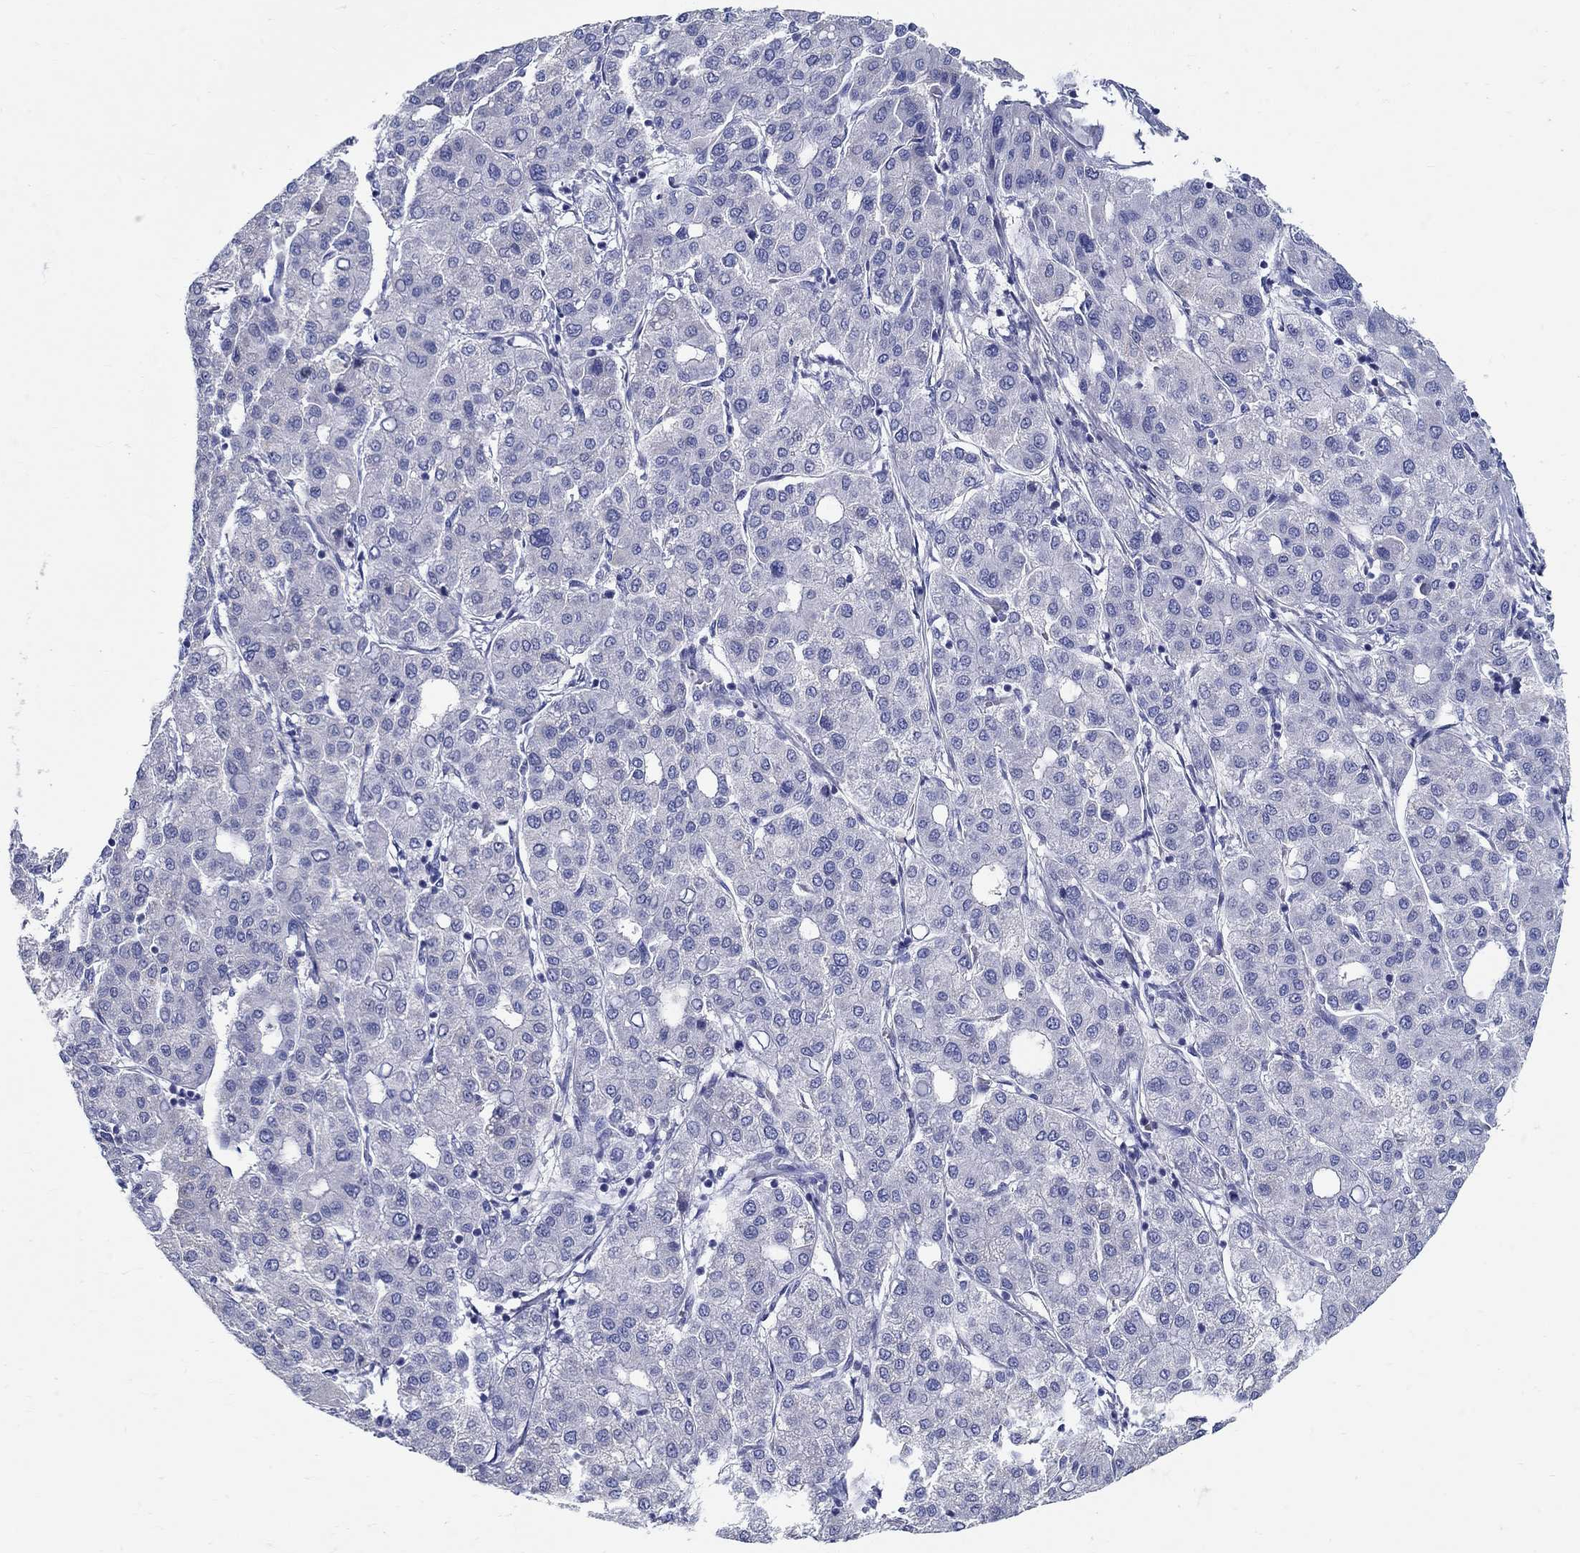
{"staining": {"intensity": "negative", "quantity": "none", "location": "none"}, "tissue": "liver cancer", "cell_type": "Tumor cells", "image_type": "cancer", "snomed": [{"axis": "morphology", "description": "Carcinoma, Hepatocellular, NOS"}, {"axis": "topography", "description": "Liver"}], "caption": "The histopathology image shows no staining of tumor cells in liver cancer. Nuclei are stained in blue.", "gene": "CRYGD", "patient": {"sex": "male", "age": 65}}